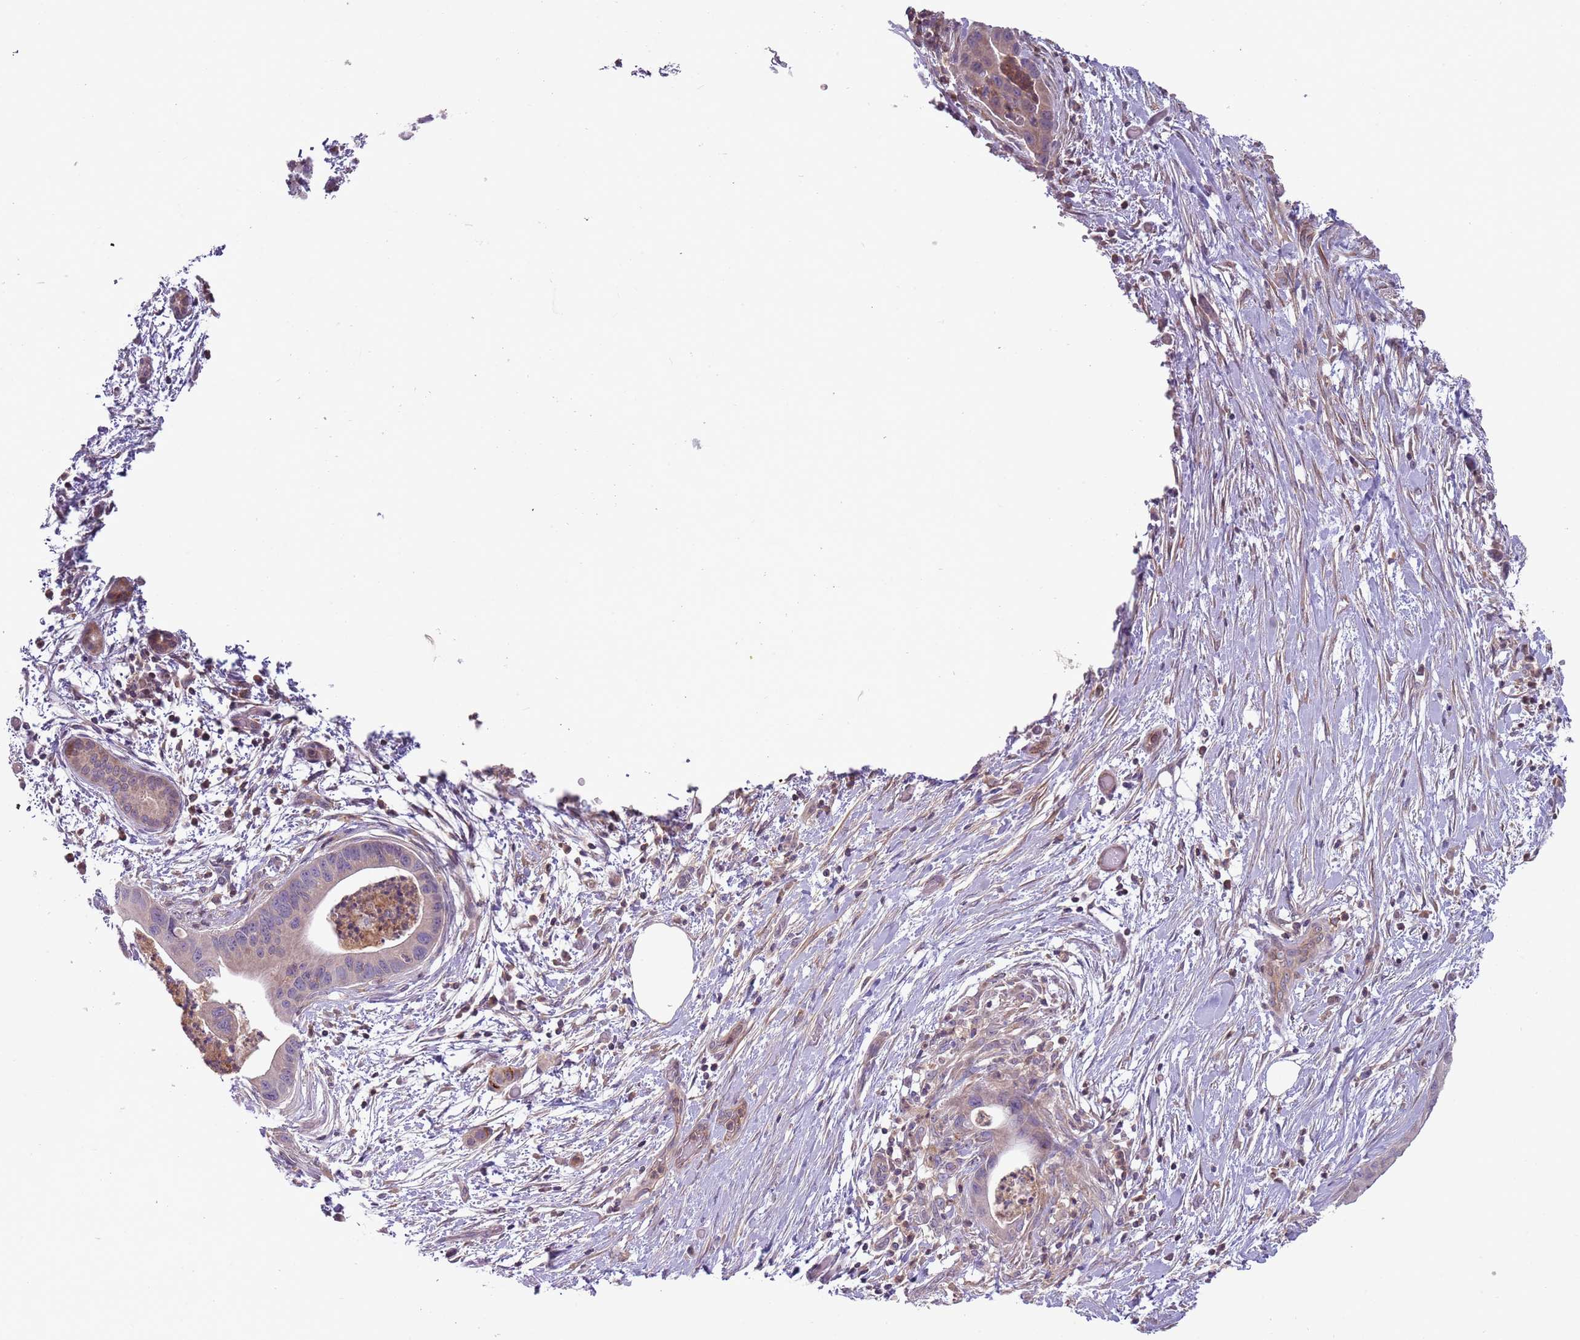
{"staining": {"intensity": "weak", "quantity": "25%-75%", "location": "cytoplasmic/membranous"}, "tissue": "pancreatic cancer", "cell_type": "Tumor cells", "image_type": "cancer", "snomed": [{"axis": "morphology", "description": "Adenocarcinoma, NOS"}, {"axis": "topography", "description": "Pancreas"}], "caption": "Tumor cells exhibit low levels of weak cytoplasmic/membranous staining in about 25%-75% of cells in pancreatic adenocarcinoma. The protein of interest is shown in brown color, while the nuclei are stained blue.", "gene": "DTD2", "patient": {"sex": "male", "age": 73}}